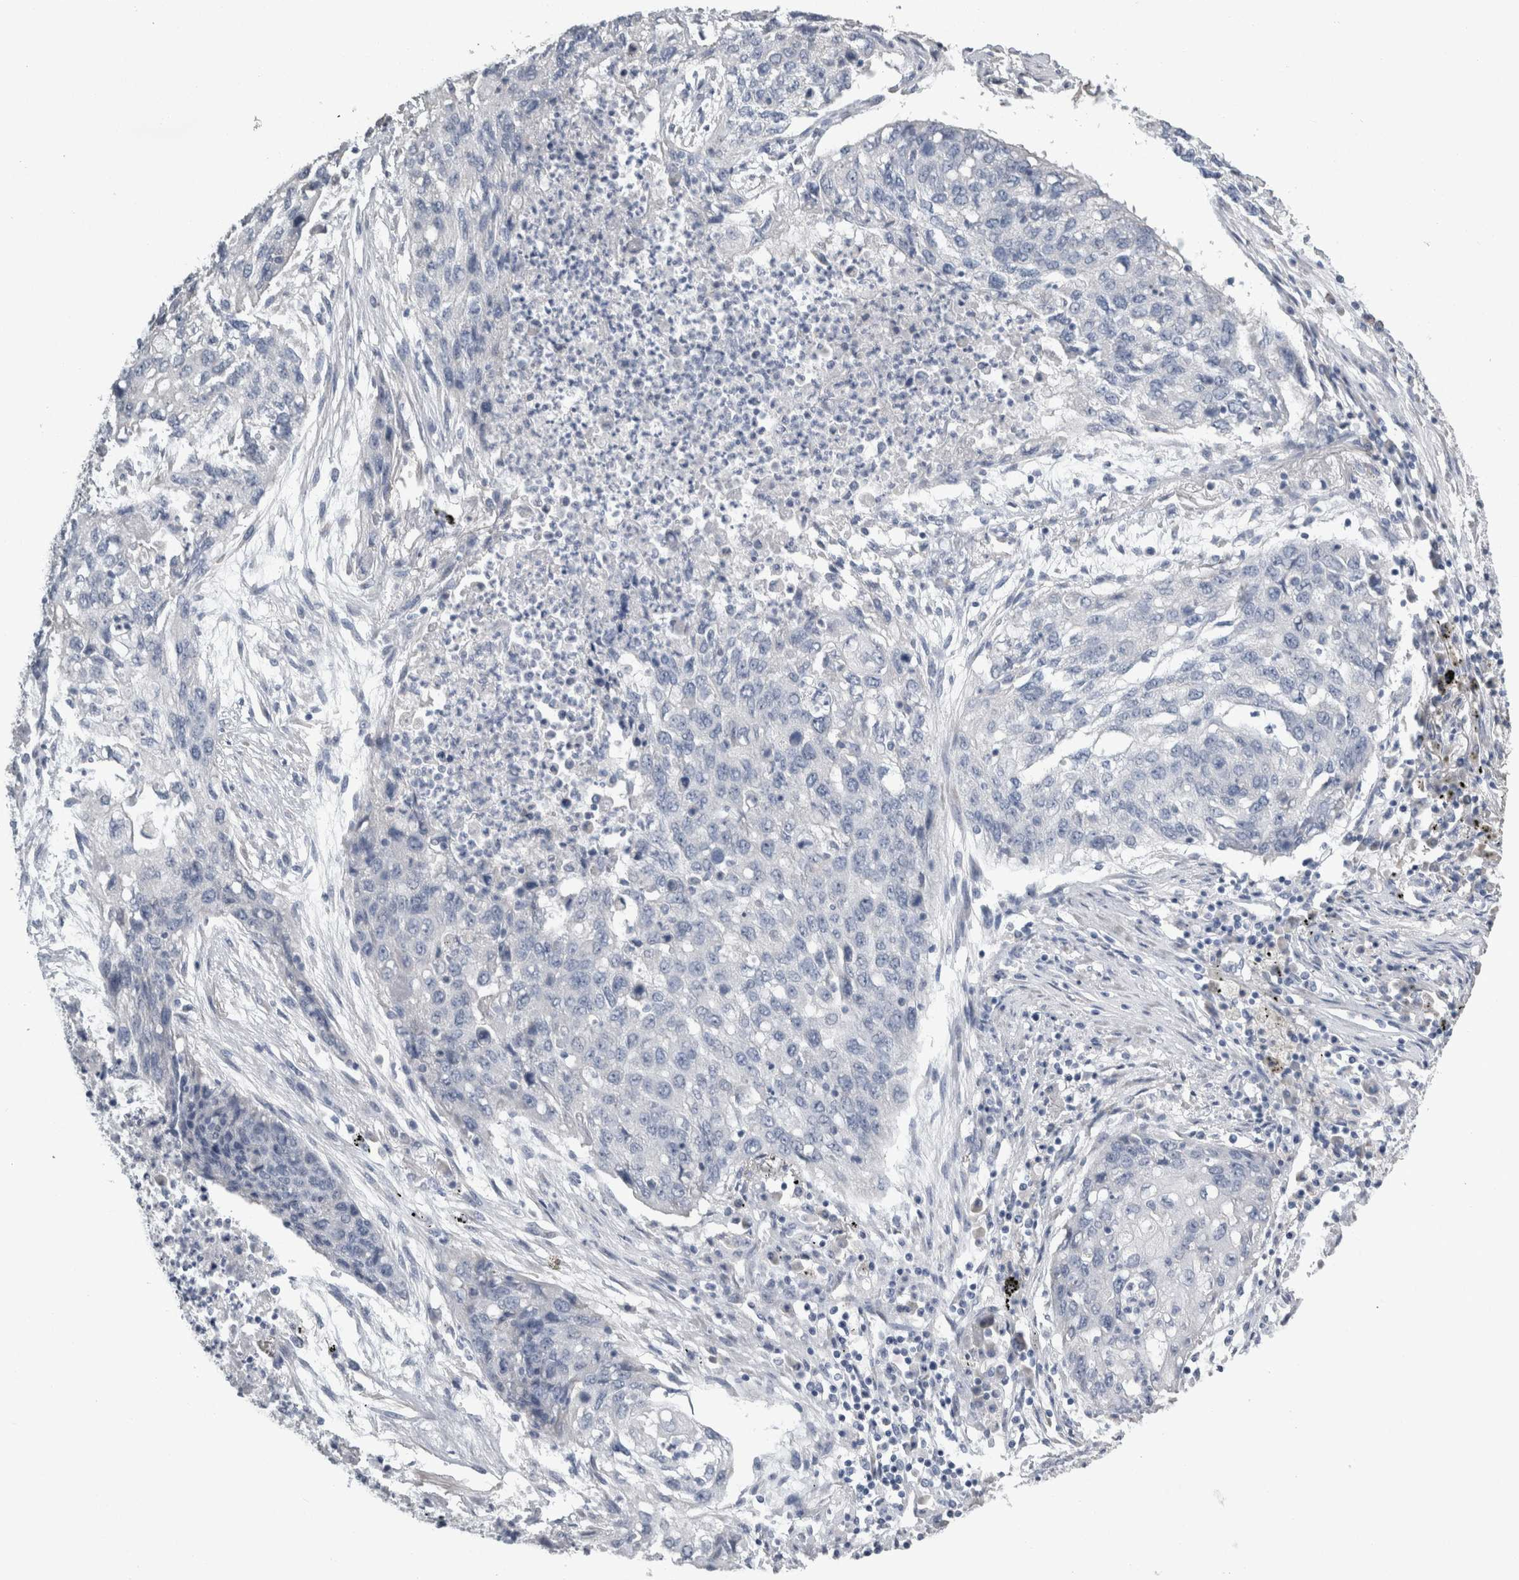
{"staining": {"intensity": "negative", "quantity": "none", "location": "none"}, "tissue": "lung cancer", "cell_type": "Tumor cells", "image_type": "cancer", "snomed": [{"axis": "morphology", "description": "Squamous cell carcinoma, NOS"}, {"axis": "topography", "description": "Lung"}], "caption": "This is an IHC micrograph of squamous cell carcinoma (lung). There is no positivity in tumor cells.", "gene": "NEFM", "patient": {"sex": "female", "age": 63}}